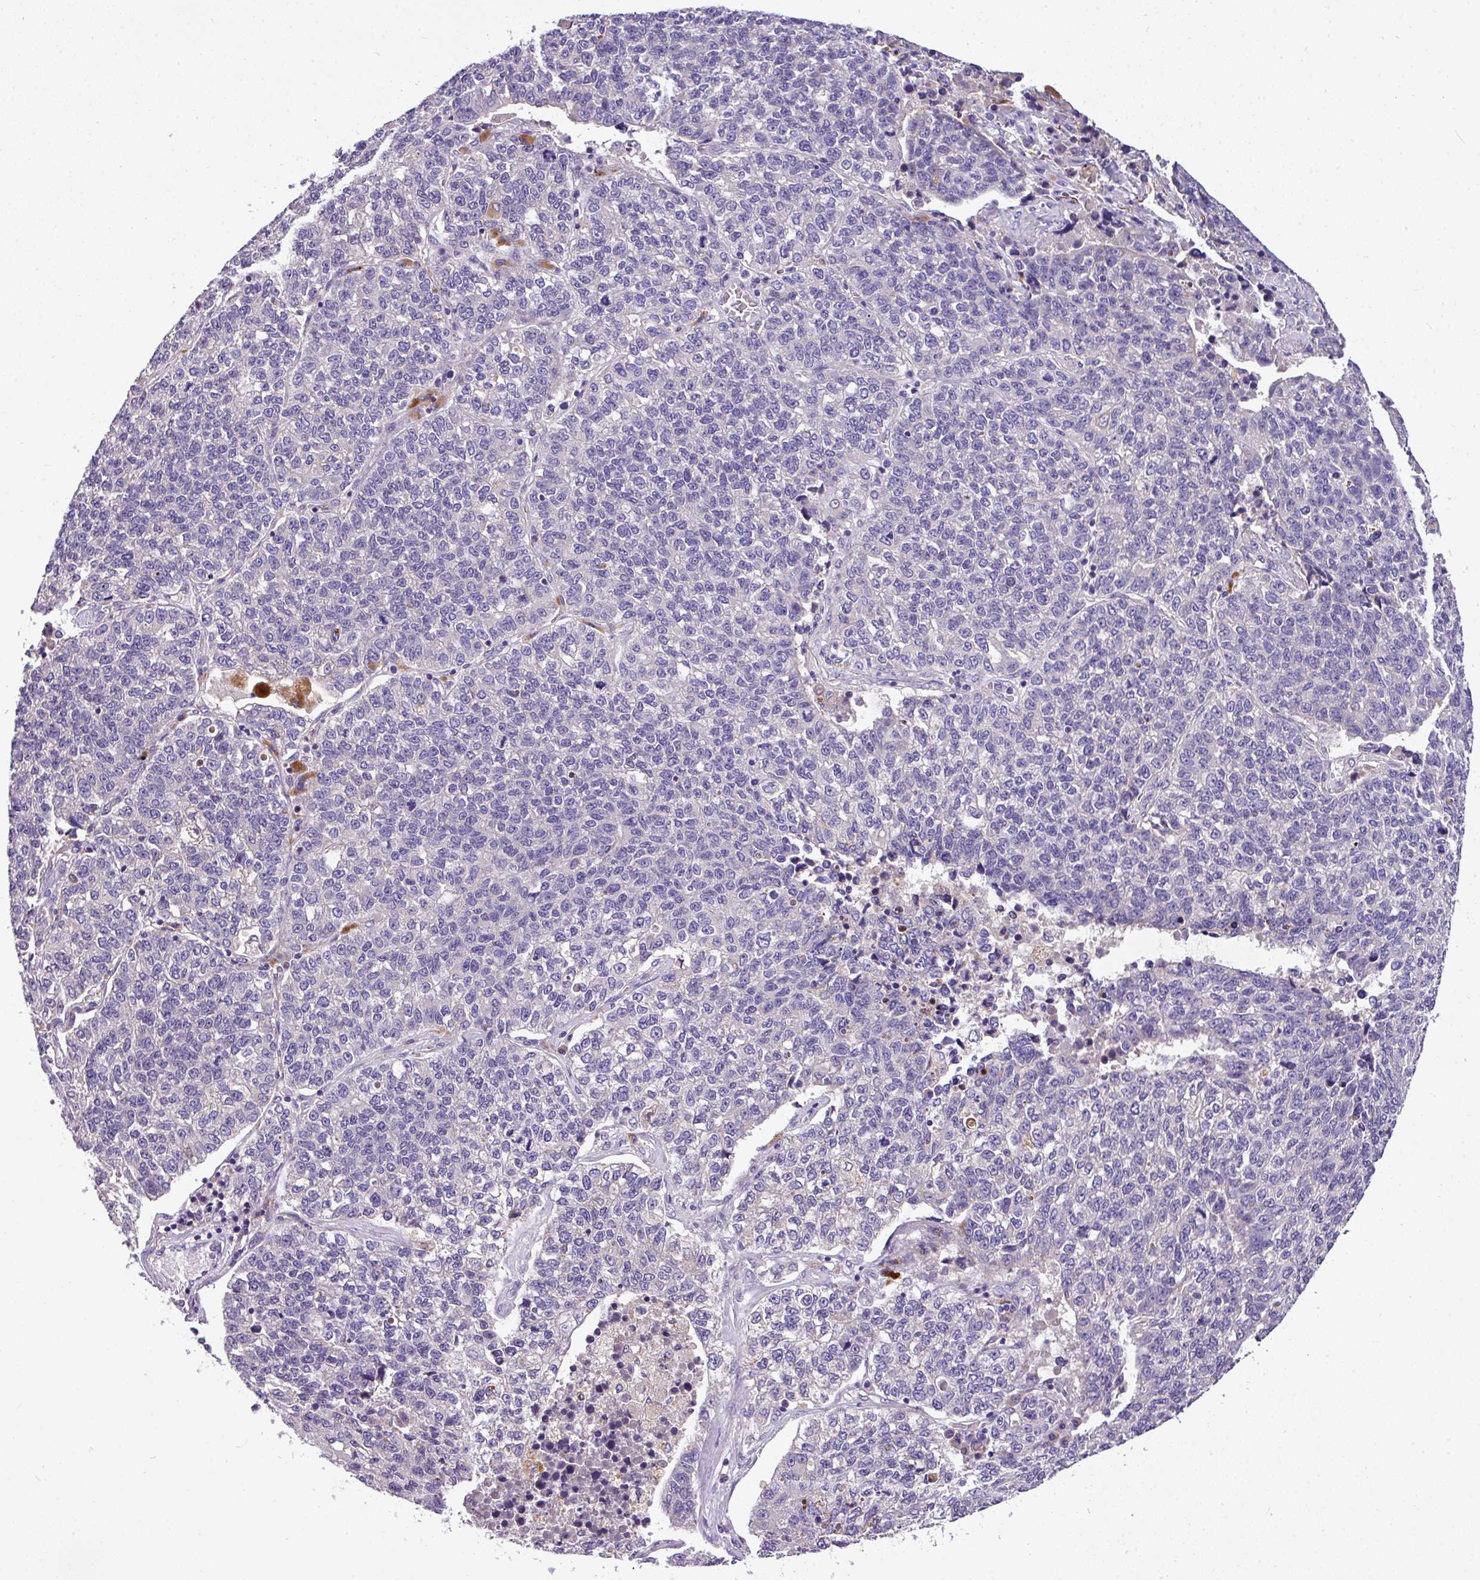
{"staining": {"intensity": "negative", "quantity": "none", "location": "none"}, "tissue": "lung cancer", "cell_type": "Tumor cells", "image_type": "cancer", "snomed": [{"axis": "morphology", "description": "Adenocarcinoma, NOS"}, {"axis": "topography", "description": "Lung"}], "caption": "A high-resolution micrograph shows immunohistochemistry (IHC) staining of adenocarcinoma (lung), which displays no significant positivity in tumor cells. Brightfield microscopy of immunohistochemistry stained with DAB (brown) and hematoxylin (blue), captured at high magnification.", "gene": "ANXA2R", "patient": {"sex": "male", "age": 49}}